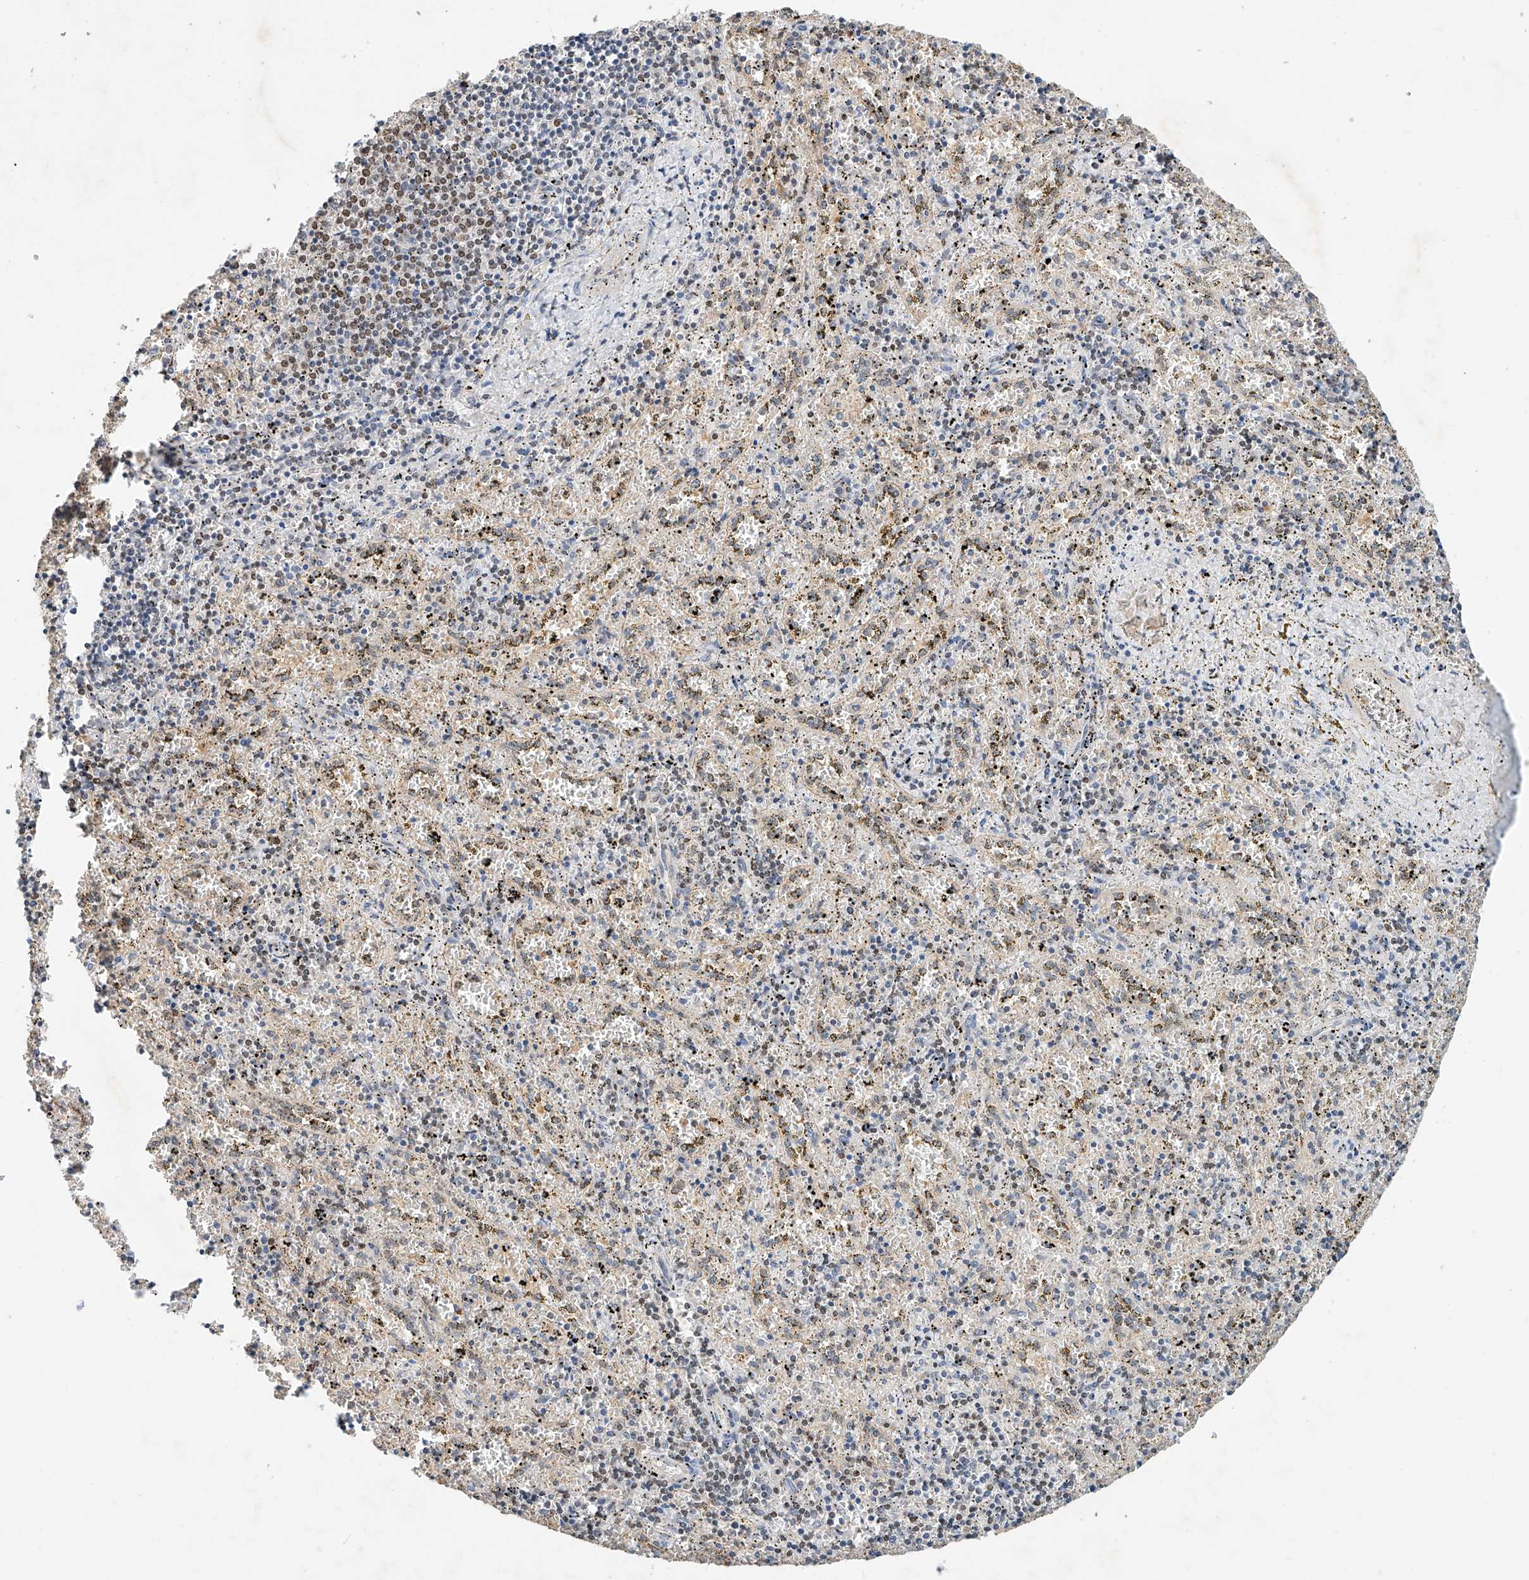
{"staining": {"intensity": "weak", "quantity": "<25%", "location": "cytoplasmic/membranous"}, "tissue": "spleen", "cell_type": "Cells in red pulp", "image_type": "normal", "snomed": [{"axis": "morphology", "description": "Normal tissue, NOS"}, {"axis": "topography", "description": "Spleen"}], "caption": "Immunohistochemical staining of benign human spleen exhibits no significant staining in cells in red pulp.", "gene": "CTDP1", "patient": {"sex": "male", "age": 11}}